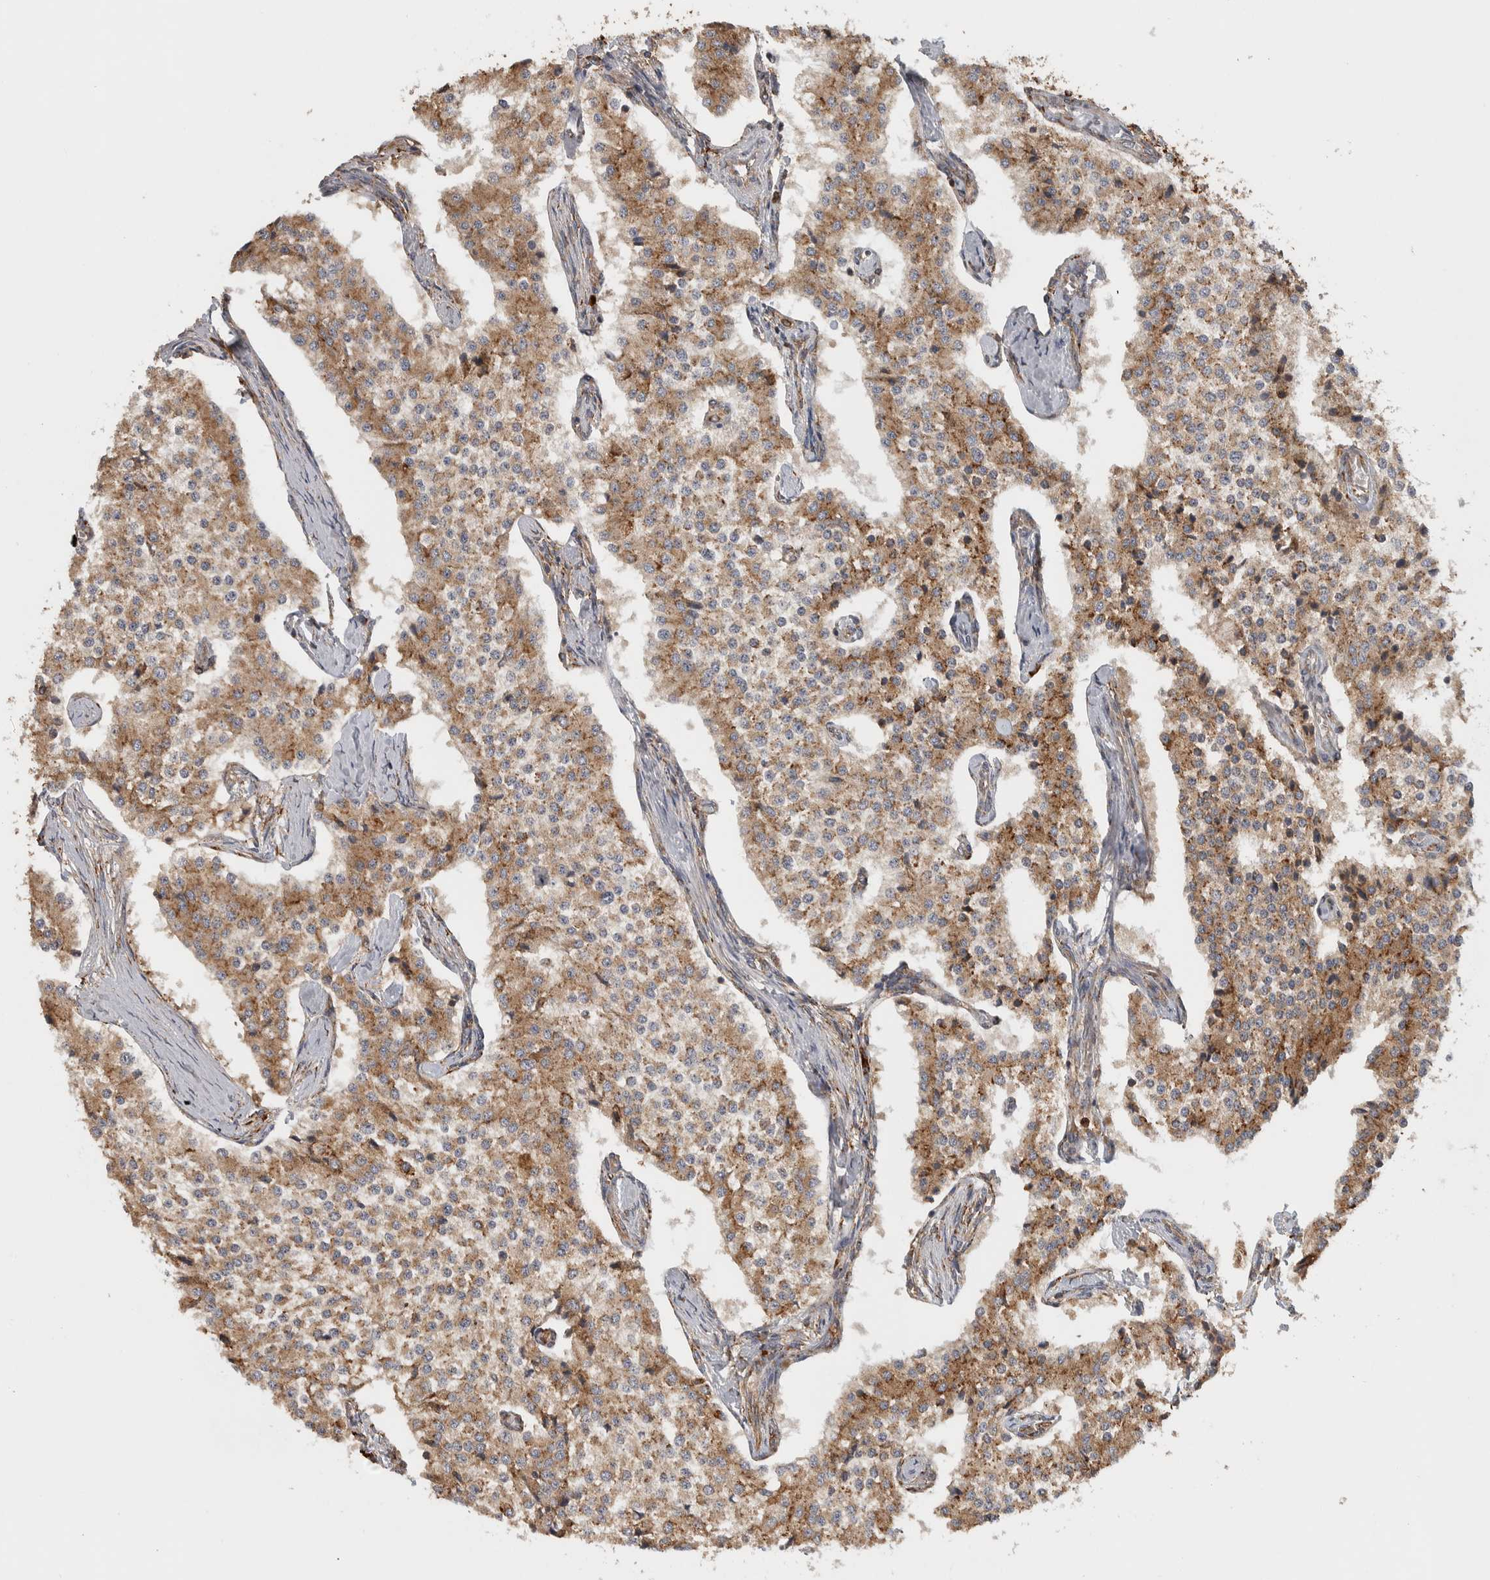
{"staining": {"intensity": "moderate", "quantity": ">75%", "location": "cytoplasmic/membranous"}, "tissue": "carcinoid", "cell_type": "Tumor cells", "image_type": "cancer", "snomed": [{"axis": "morphology", "description": "Carcinoid, malignant, NOS"}, {"axis": "topography", "description": "Colon"}], "caption": "Tumor cells show medium levels of moderate cytoplasmic/membranous positivity in about >75% of cells in malignant carcinoid.", "gene": "EIF3H", "patient": {"sex": "female", "age": 52}}